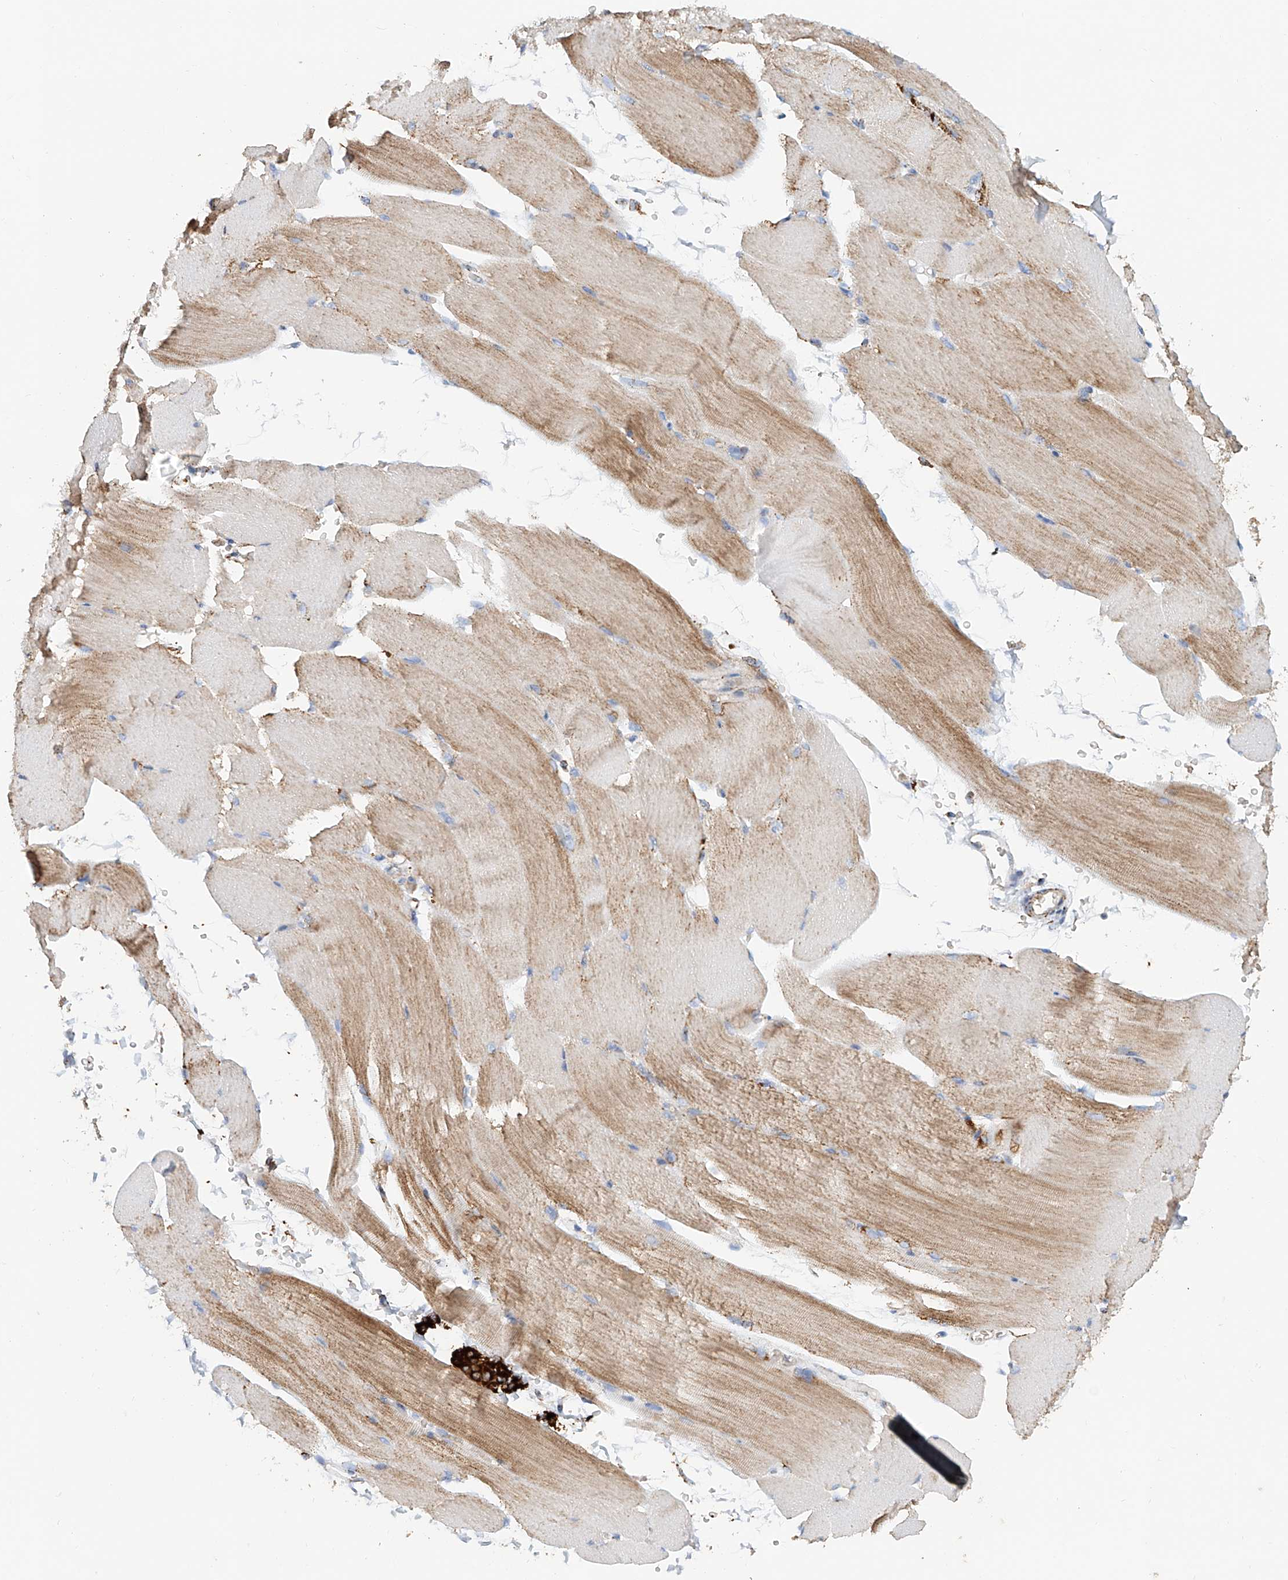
{"staining": {"intensity": "moderate", "quantity": "25%-75%", "location": "cytoplasmic/membranous"}, "tissue": "skeletal muscle", "cell_type": "Myocytes", "image_type": "normal", "snomed": [{"axis": "morphology", "description": "Normal tissue, NOS"}, {"axis": "topography", "description": "Skeletal muscle"}, {"axis": "topography", "description": "Parathyroid gland"}], "caption": "Unremarkable skeletal muscle was stained to show a protein in brown. There is medium levels of moderate cytoplasmic/membranous positivity in about 25%-75% of myocytes.", "gene": "CARD10", "patient": {"sex": "female", "age": 37}}